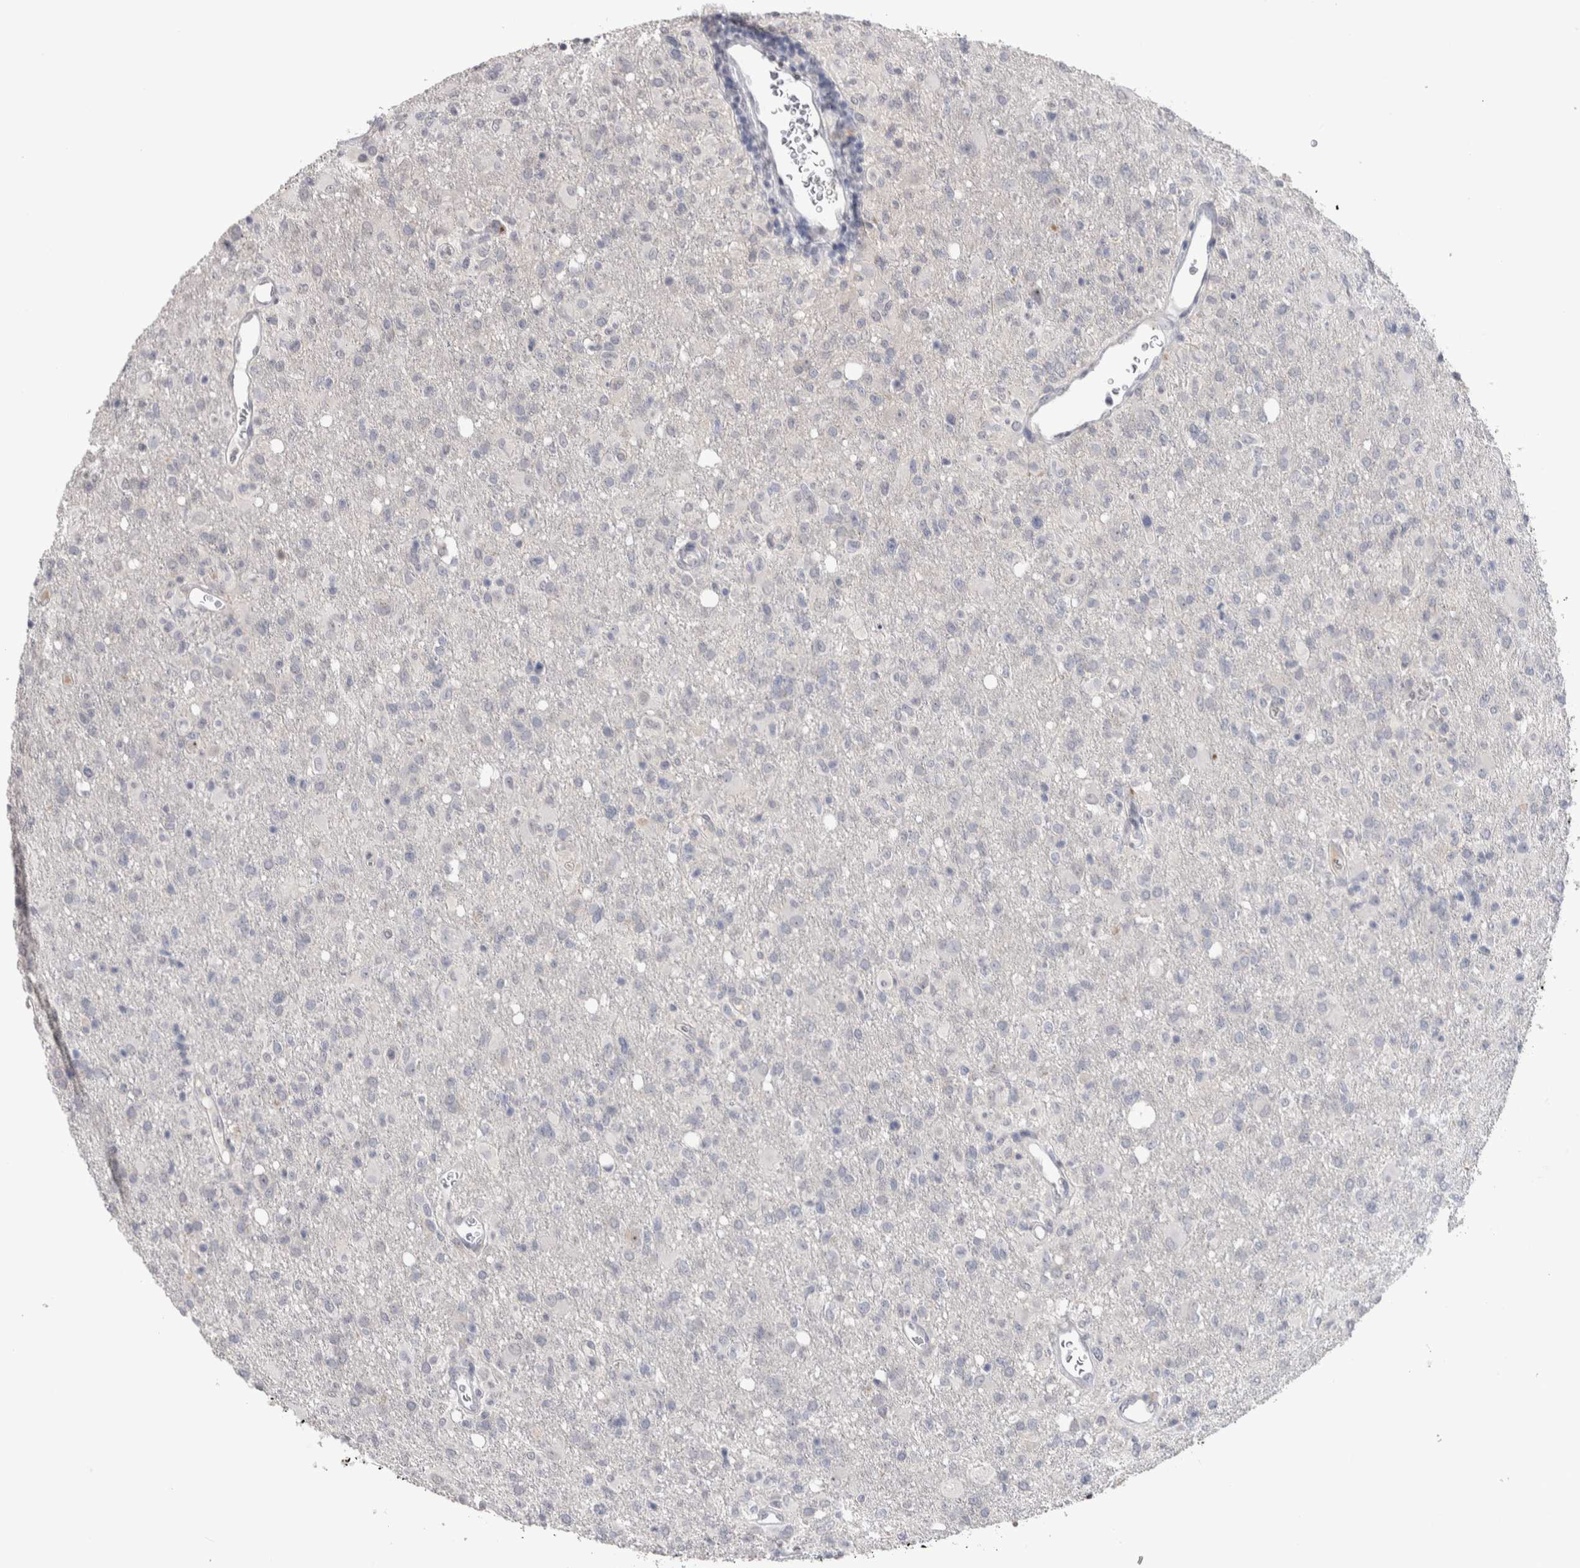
{"staining": {"intensity": "negative", "quantity": "none", "location": "none"}, "tissue": "glioma", "cell_type": "Tumor cells", "image_type": "cancer", "snomed": [{"axis": "morphology", "description": "Glioma, malignant, High grade"}, {"axis": "topography", "description": "Brain"}], "caption": "An immunohistochemistry micrograph of glioma is shown. There is no staining in tumor cells of glioma.", "gene": "TMEM102", "patient": {"sex": "female", "age": 57}}